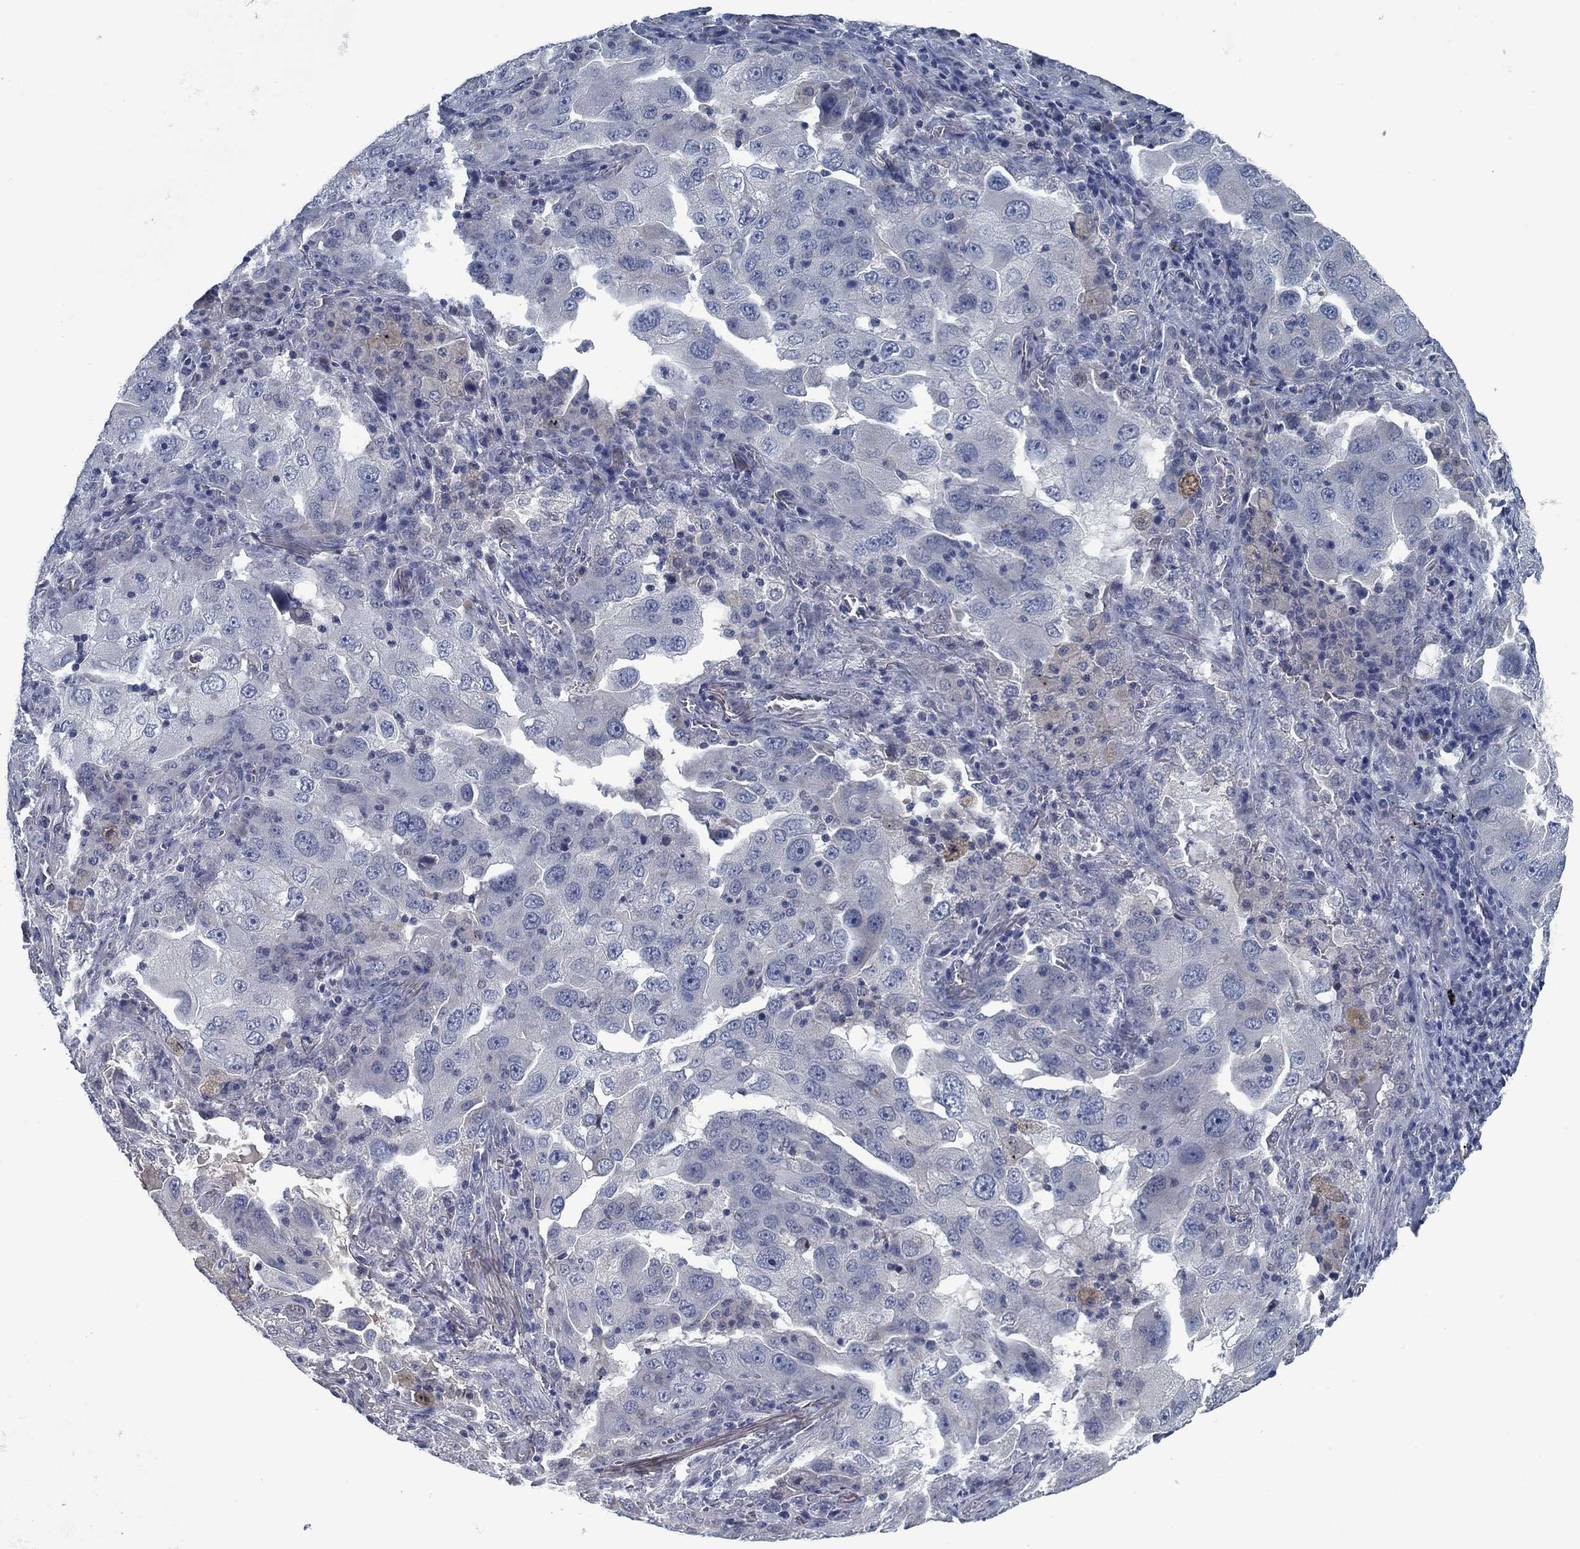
{"staining": {"intensity": "negative", "quantity": "none", "location": "none"}, "tissue": "lung cancer", "cell_type": "Tumor cells", "image_type": "cancer", "snomed": [{"axis": "morphology", "description": "Adenocarcinoma, NOS"}, {"axis": "topography", "description": "Lung"}], "caption": "The immunohistochemistry photomicrograph has no significant staining in tumor cells of lung cancer tissue.", "gene": "PNMA8A", "patient": {"sex": "female", "age": 61}}